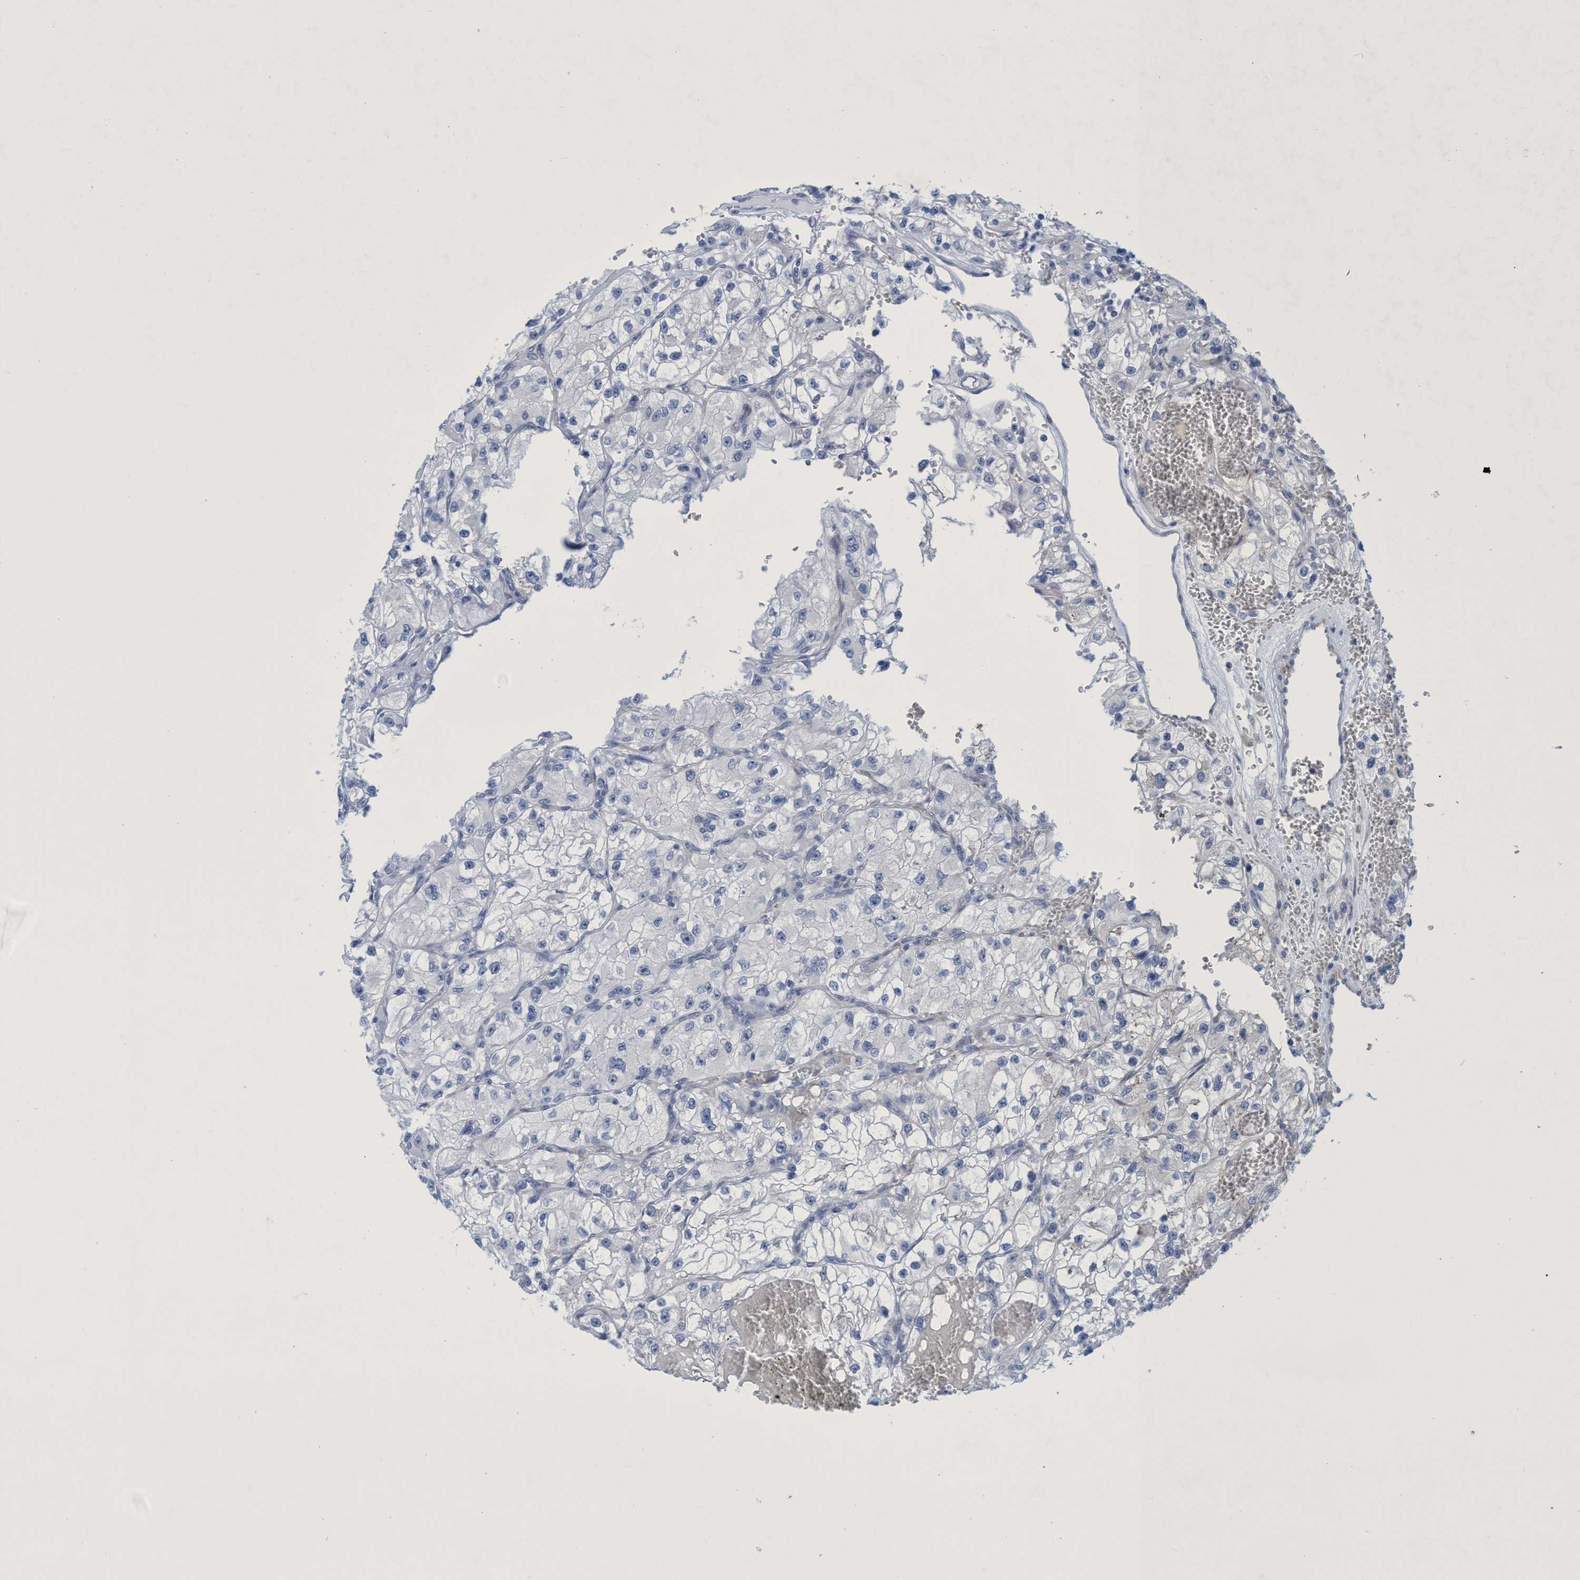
{"staining": {"intensity": "weak", "quantity": "<25%", "location": "cytoplasmic/membranous"}, "tissue": "renal cancer", "cell_type": "Tumor cells", "image_type": "cancer", "snomed": [{"axis": "morphology", "description": "Adenocarcinoma, NOS"}, {"axis": "topography", "description": "Kidney"}], "caption": "A micrograph of renal cancer (adenocarcinoma) stained for a protein displays no brown staining in tumor cells.", "gene": "R3HCC1", "patient": {"sex": "female", "age": 57}}